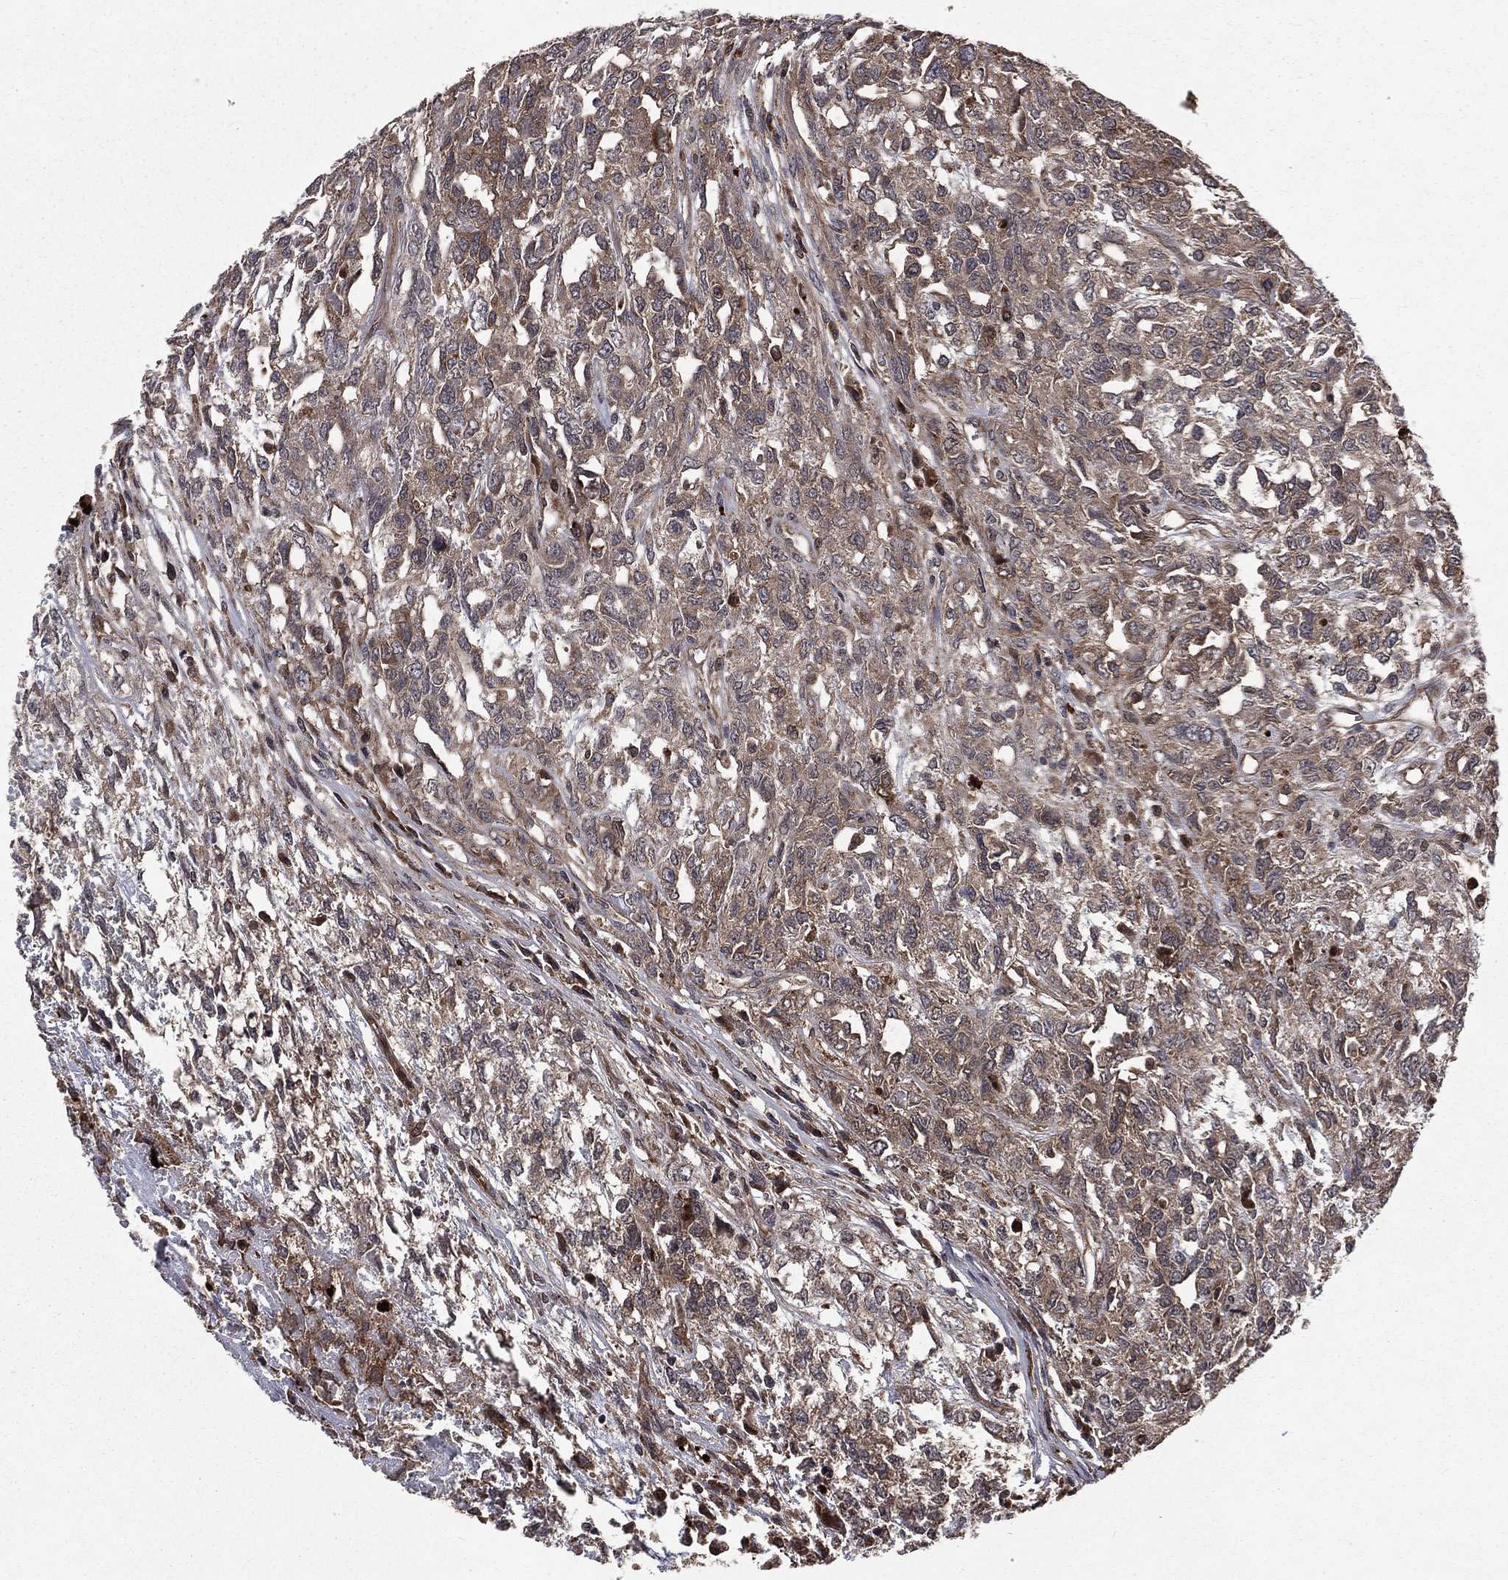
{"staining": {"intensity": "weak", "quantity": "25%-75%", "location": "cytoplasmic/membranous"}, "tissue": "testis cancer", "cell_type": "Tumor cells", "image_type": "cancer", "snomed": [{"axis": "morphology", "description": "Seminoma, NOS"}, {"axis": "topography", "description": "Testis"}], "caption": "Protein staining of testis seminoma tissue reveals weak cytoplasmic/membranous expression in approximately 25%-75% of tumor cells.", "gene": "LENG8", "patient": {"sex": "male", "age": 52}}